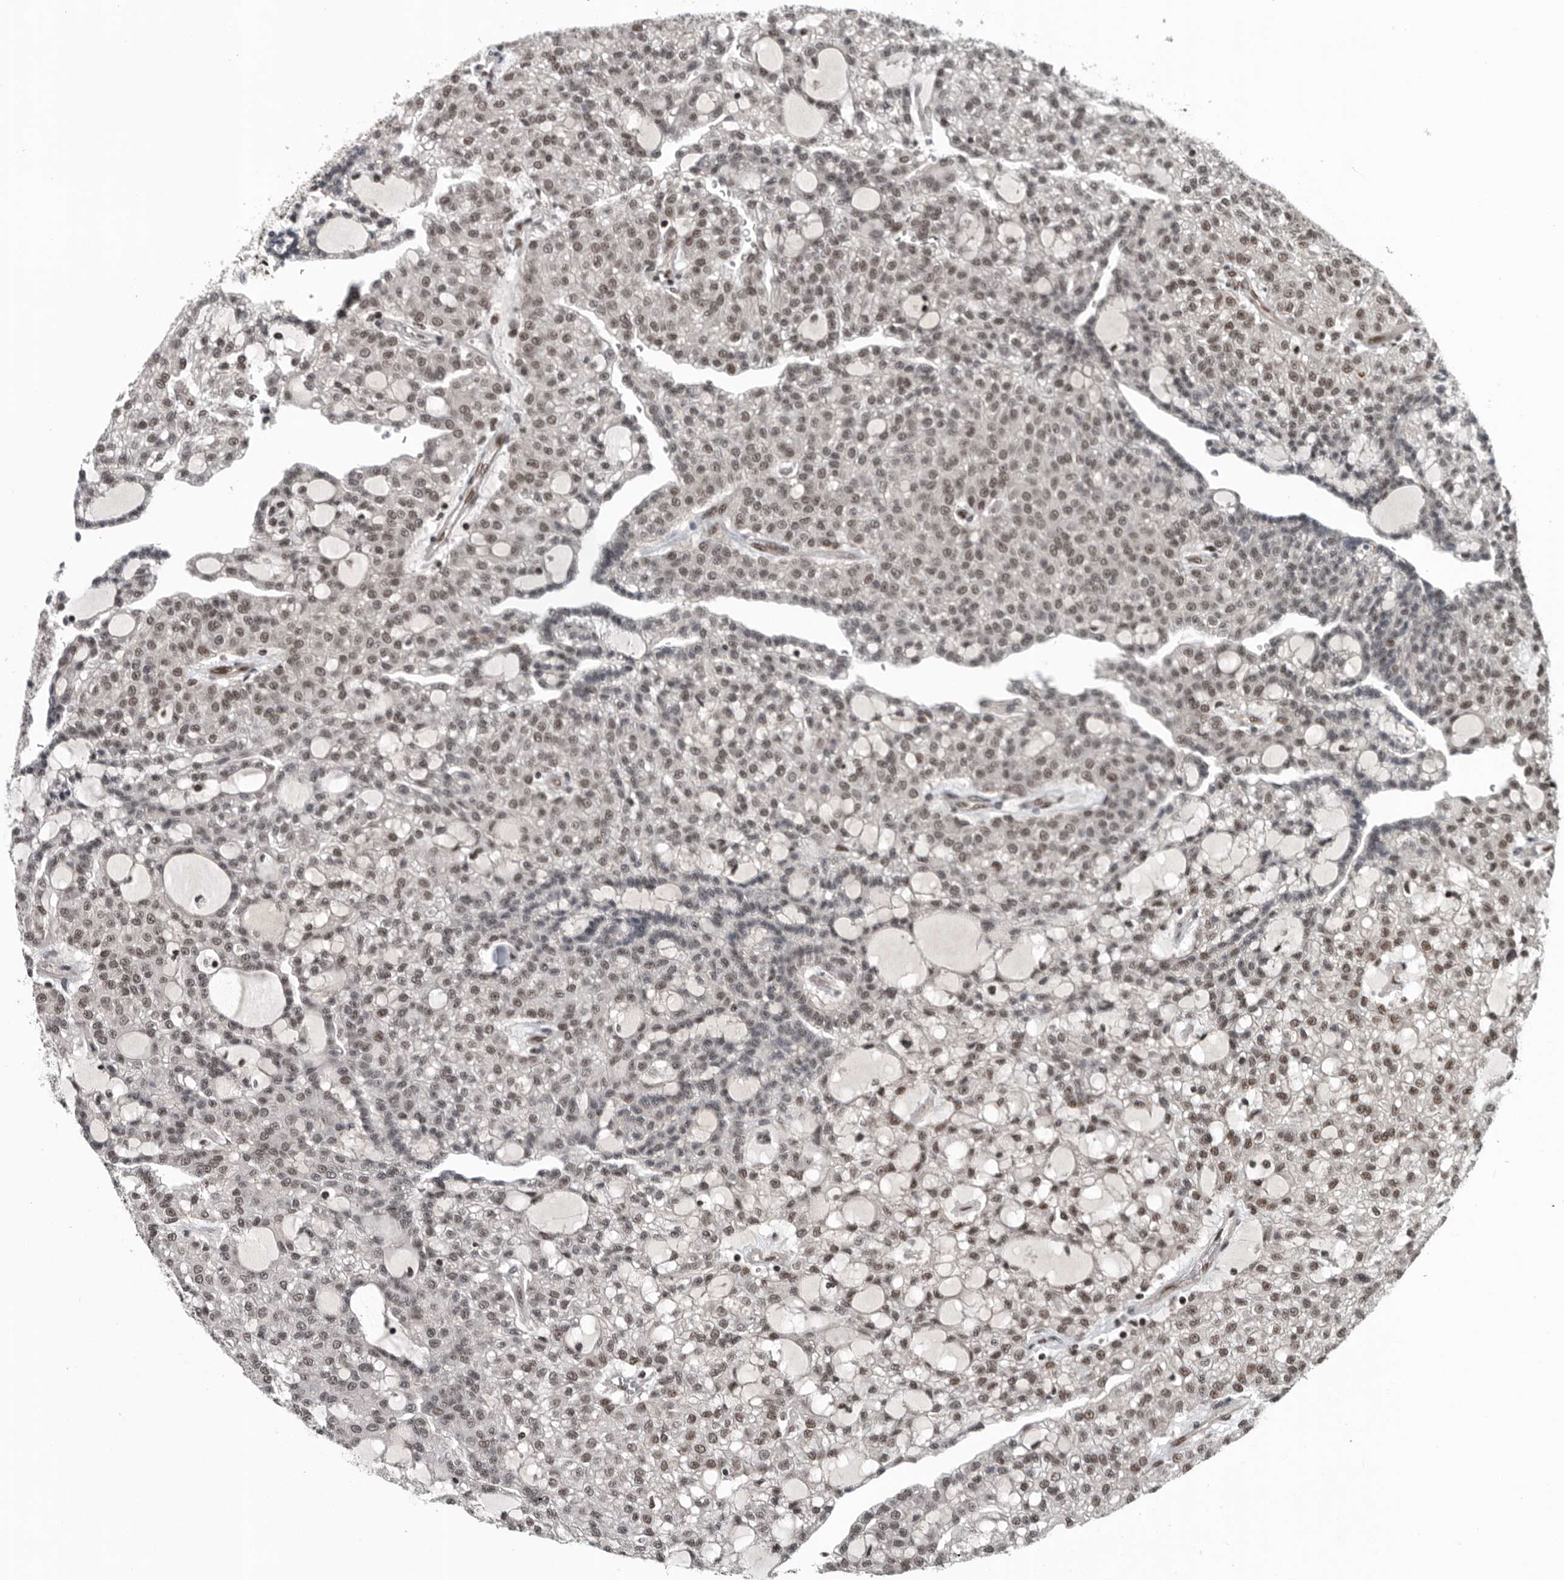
{"staining": {"intensity": "moderate", "quantity": ">75%", "location": "nuclear"}, "tissue": "renal cancer", "cell_type": "Tumor cells", "image_type": "cancer", "snomed": [{"axis": "morphology", "description": "Adenocarcinoma, NOS"}, {"axis": "topography", "description": "Kidney"}], "caption": "Protein analysis of renal cancer tissue reveals moderate nuclear expression in about >75% of tumor cells.", "gene": "SENP7", "patient": {"sex": "male", "age": 63}}